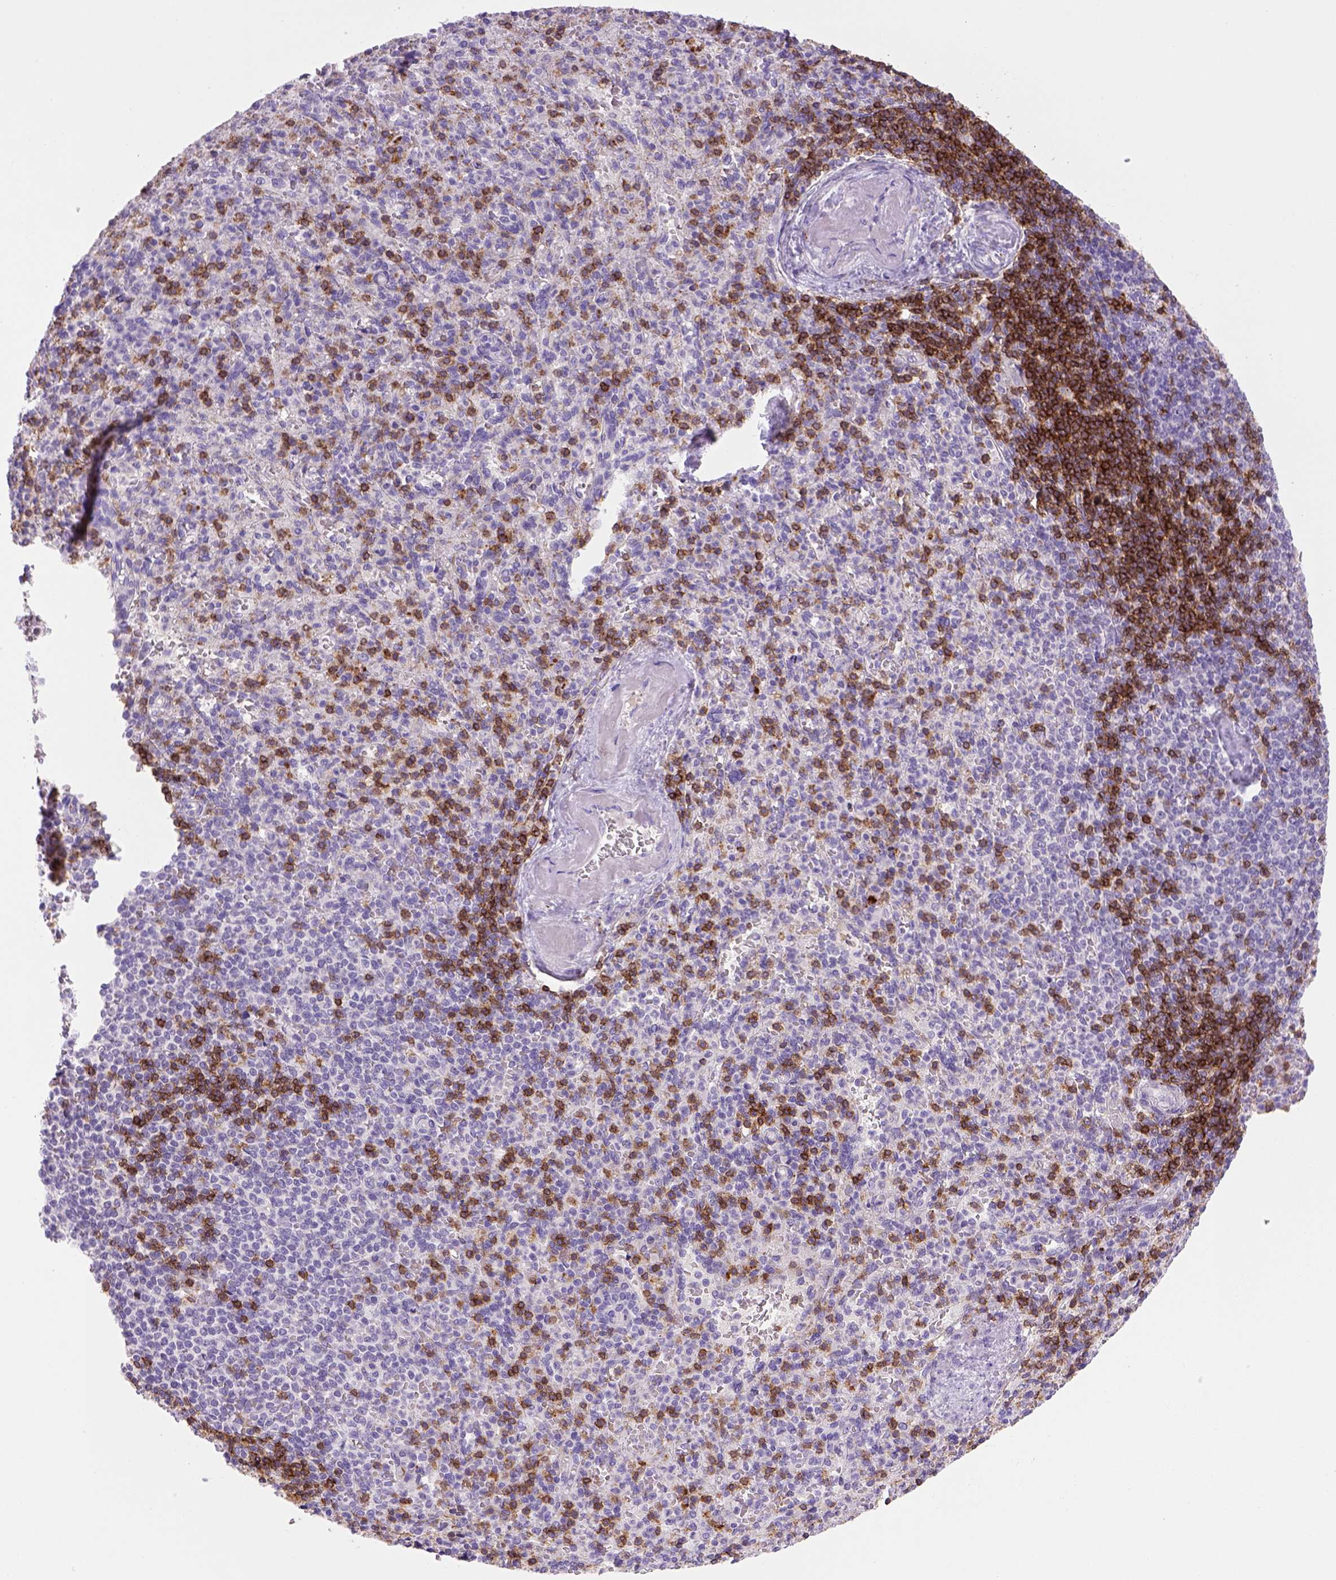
{"staining": {"intensity": "strong", "quantity": "<25%", "location": "cytoplasmic/membranous"}, "tissue": "spleen", "cell_type": "Cells in red pulp", "image_type": "normal", "snomed": [{"axis": "morphology", "description": "Normal tissue, NOS"}, {"axis": "topography", "description": "Spleen"}], "caption": "Immunohistochemistry (IHC) of unremarkable human spleen exhibits medium levels of strong cytoplasmic/membranous staining in about <25% of cells in red pulp. Using DAB (3,3'-diaminobenzidine) (brown) and hematoxylin (blue) stains, captured at high magnification using brightfield microscopy.", "gene": "CD3E", "patient": {"sex": "female", "age": 74}}